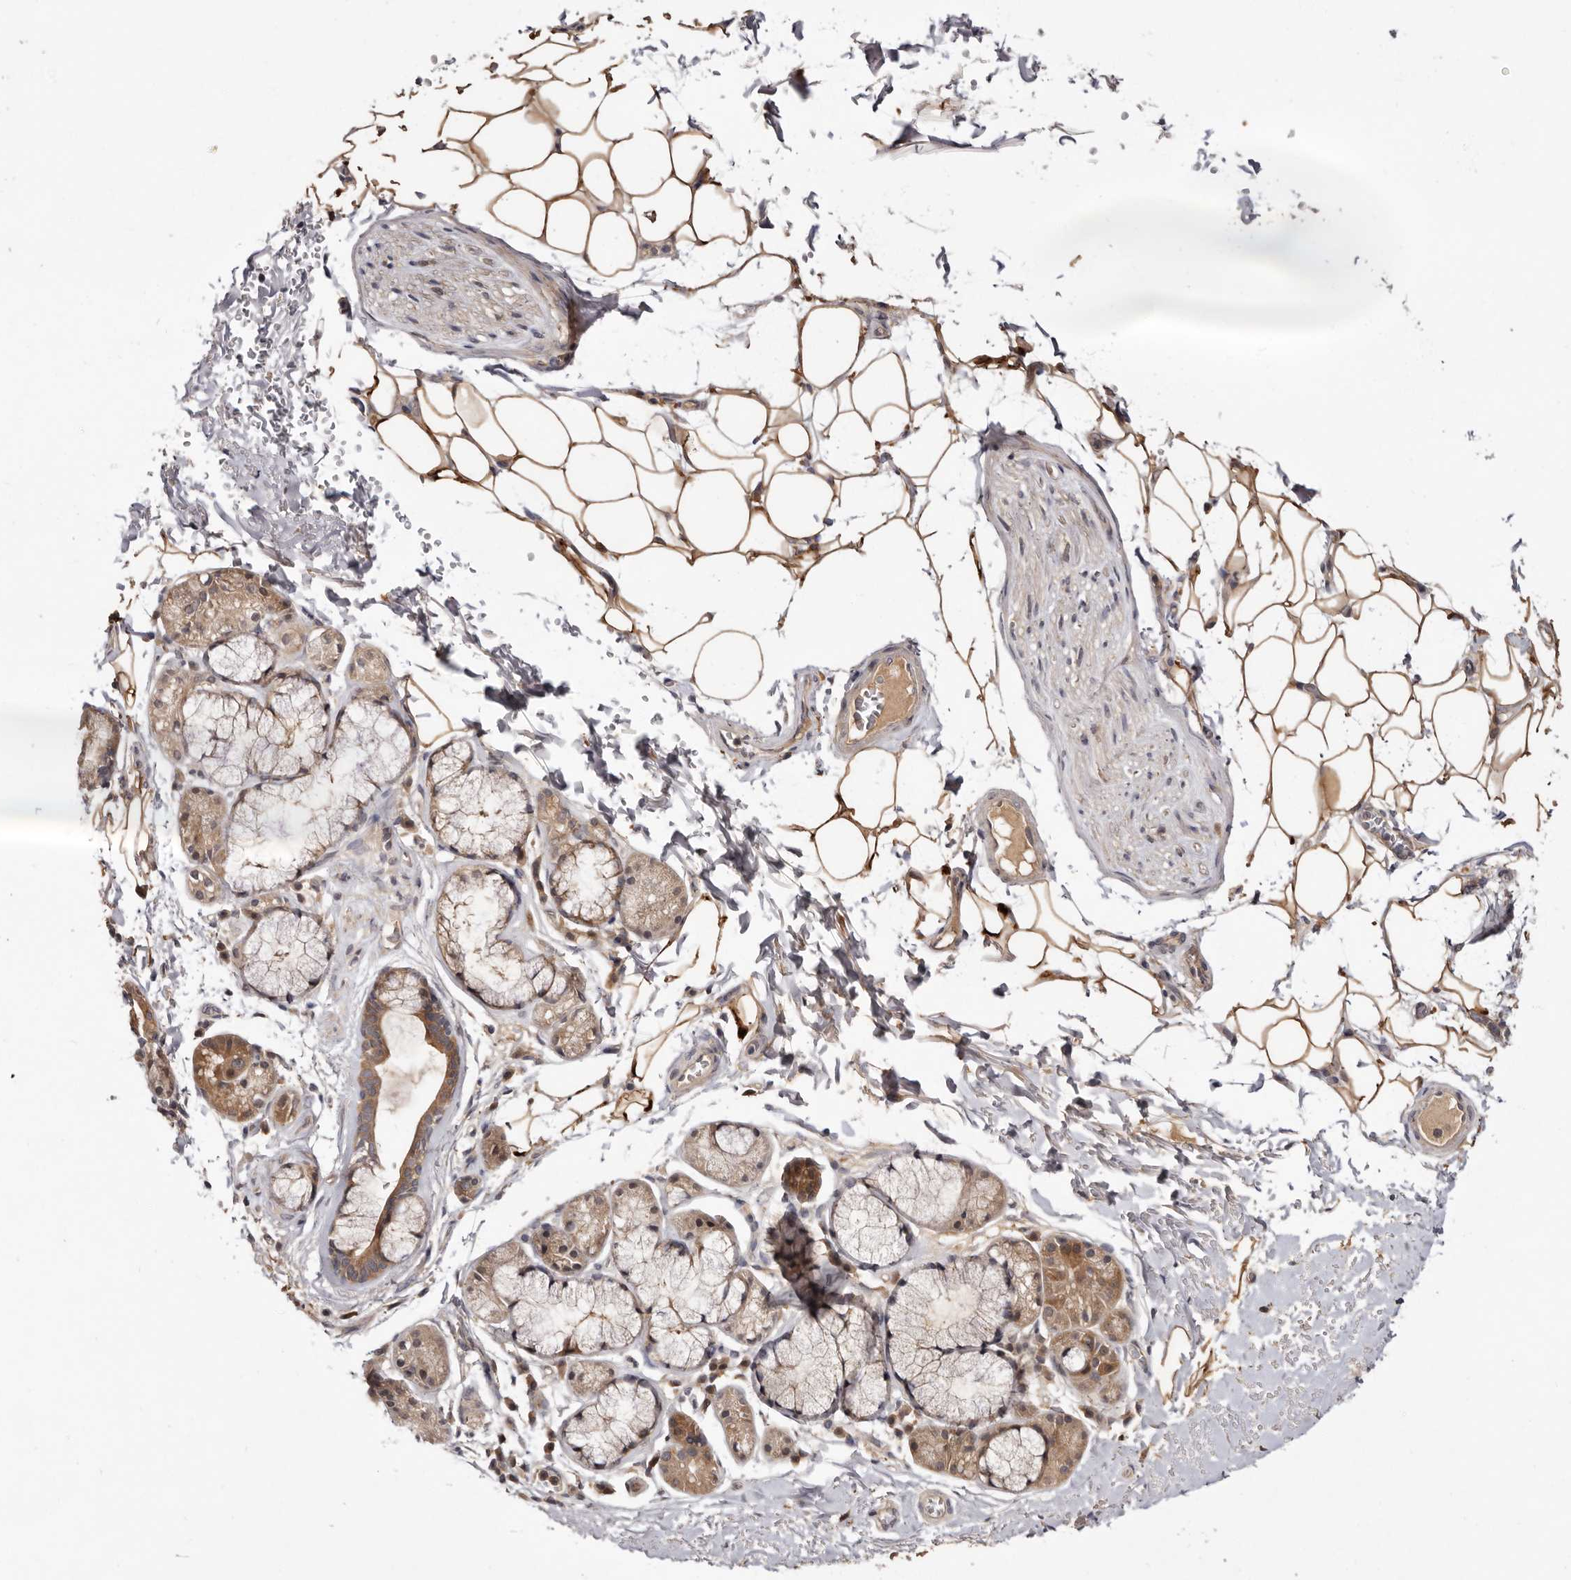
{"staining": {"intensity": "moderate", "quantity": "25%-75%", "location": "cytoplasmic/membranous"}, "tissue": "bronchus", "cell_type": "Respiratory epithelial cells", "image_type": "normal", "snomed": [{"axis": "morphology", "description": "Normal tissue, NOS"}, {"axis": "topography", "description": "Cartilage tissue"}], "caption": "Immunohistochemistry (DAB (3,3'-diaminobenzidine)) staining of normal human bronchus reveals moderate cytoplasmic/membranous protein staining in approximately 25%-75% of respiratory epithelial cells.", "gene": "INAVA", "patient": {"sex": "female", "age": 63}}